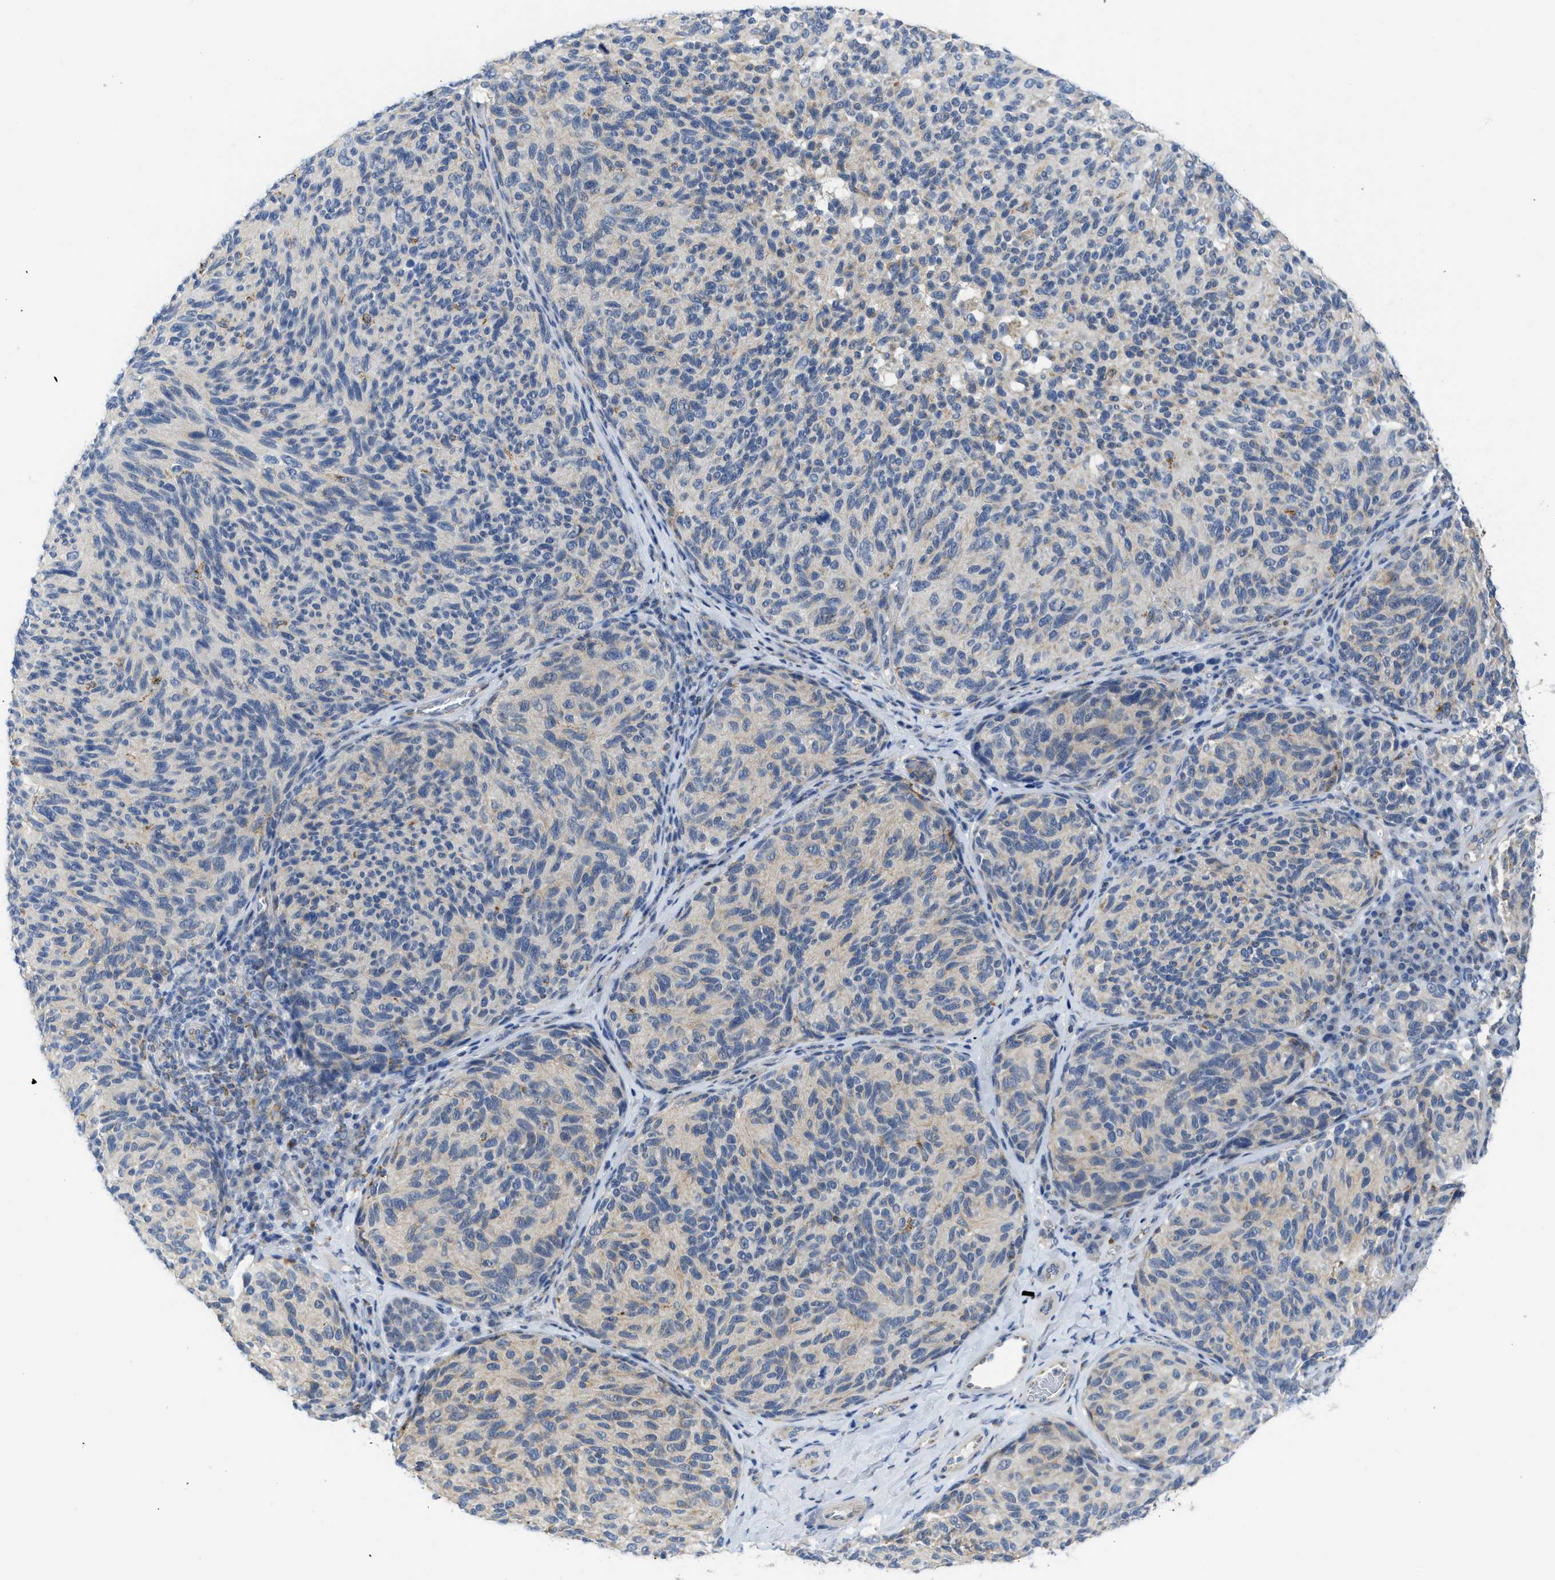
{"staining": {"intensity": "moderate", "quantity": "<25%", "location": "cytoplasmic/membranous"}, "tissue": "melanoma", "cell_type": "Tumor cells", "image_type": "cancer", "snomed": [{"axis": "morphology", "description": "Malignant melanoma, NOS"}, {"axis": "topography", "description": "Skin"}], "caption": "Melanoma stained with a protein marker displays moderate staining in tumor cells.", "gene": "GATD3", "patient": {"sex": "female", "age": 73}}